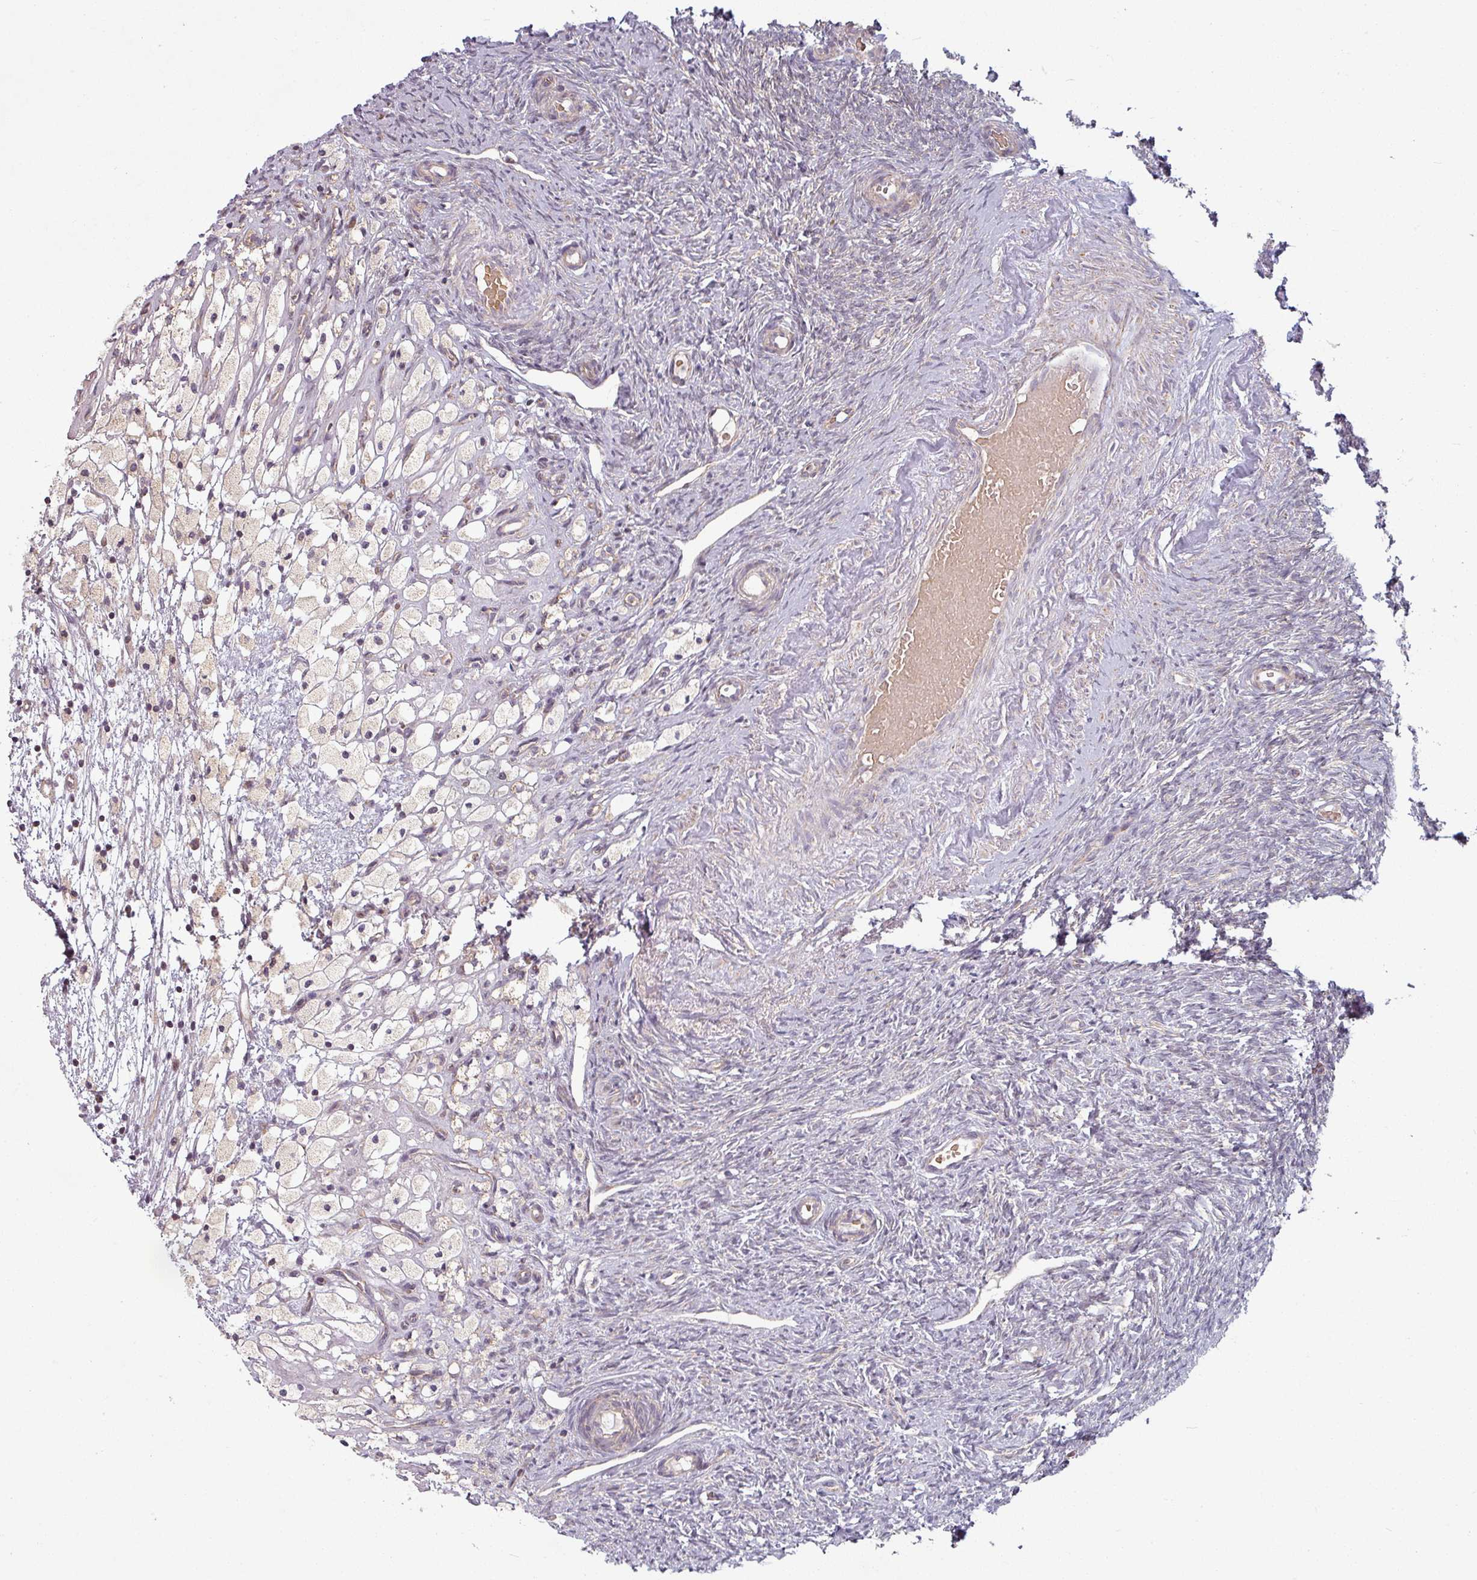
{"staining": {"intensity": "negative", "quantity": "none", "location": "none"}, "tissue": "ovary", "cell_type": "Ovarian stroma cells", "image_type": "normal", "snomed": [{"axis": "morphology", "description": "Normal tissue, NOS"}, {"axis": "topography", "description": "Ovary"}], "caption": "High magnification brightfield microscopy of normal ovary stained with DAB (brown) and counterstained with hematoxylin (blue): ovarian stroma cells show no significant staining.", "gene": "PLEKHJ1", "patient": {"sex": "female", "age": 51}}